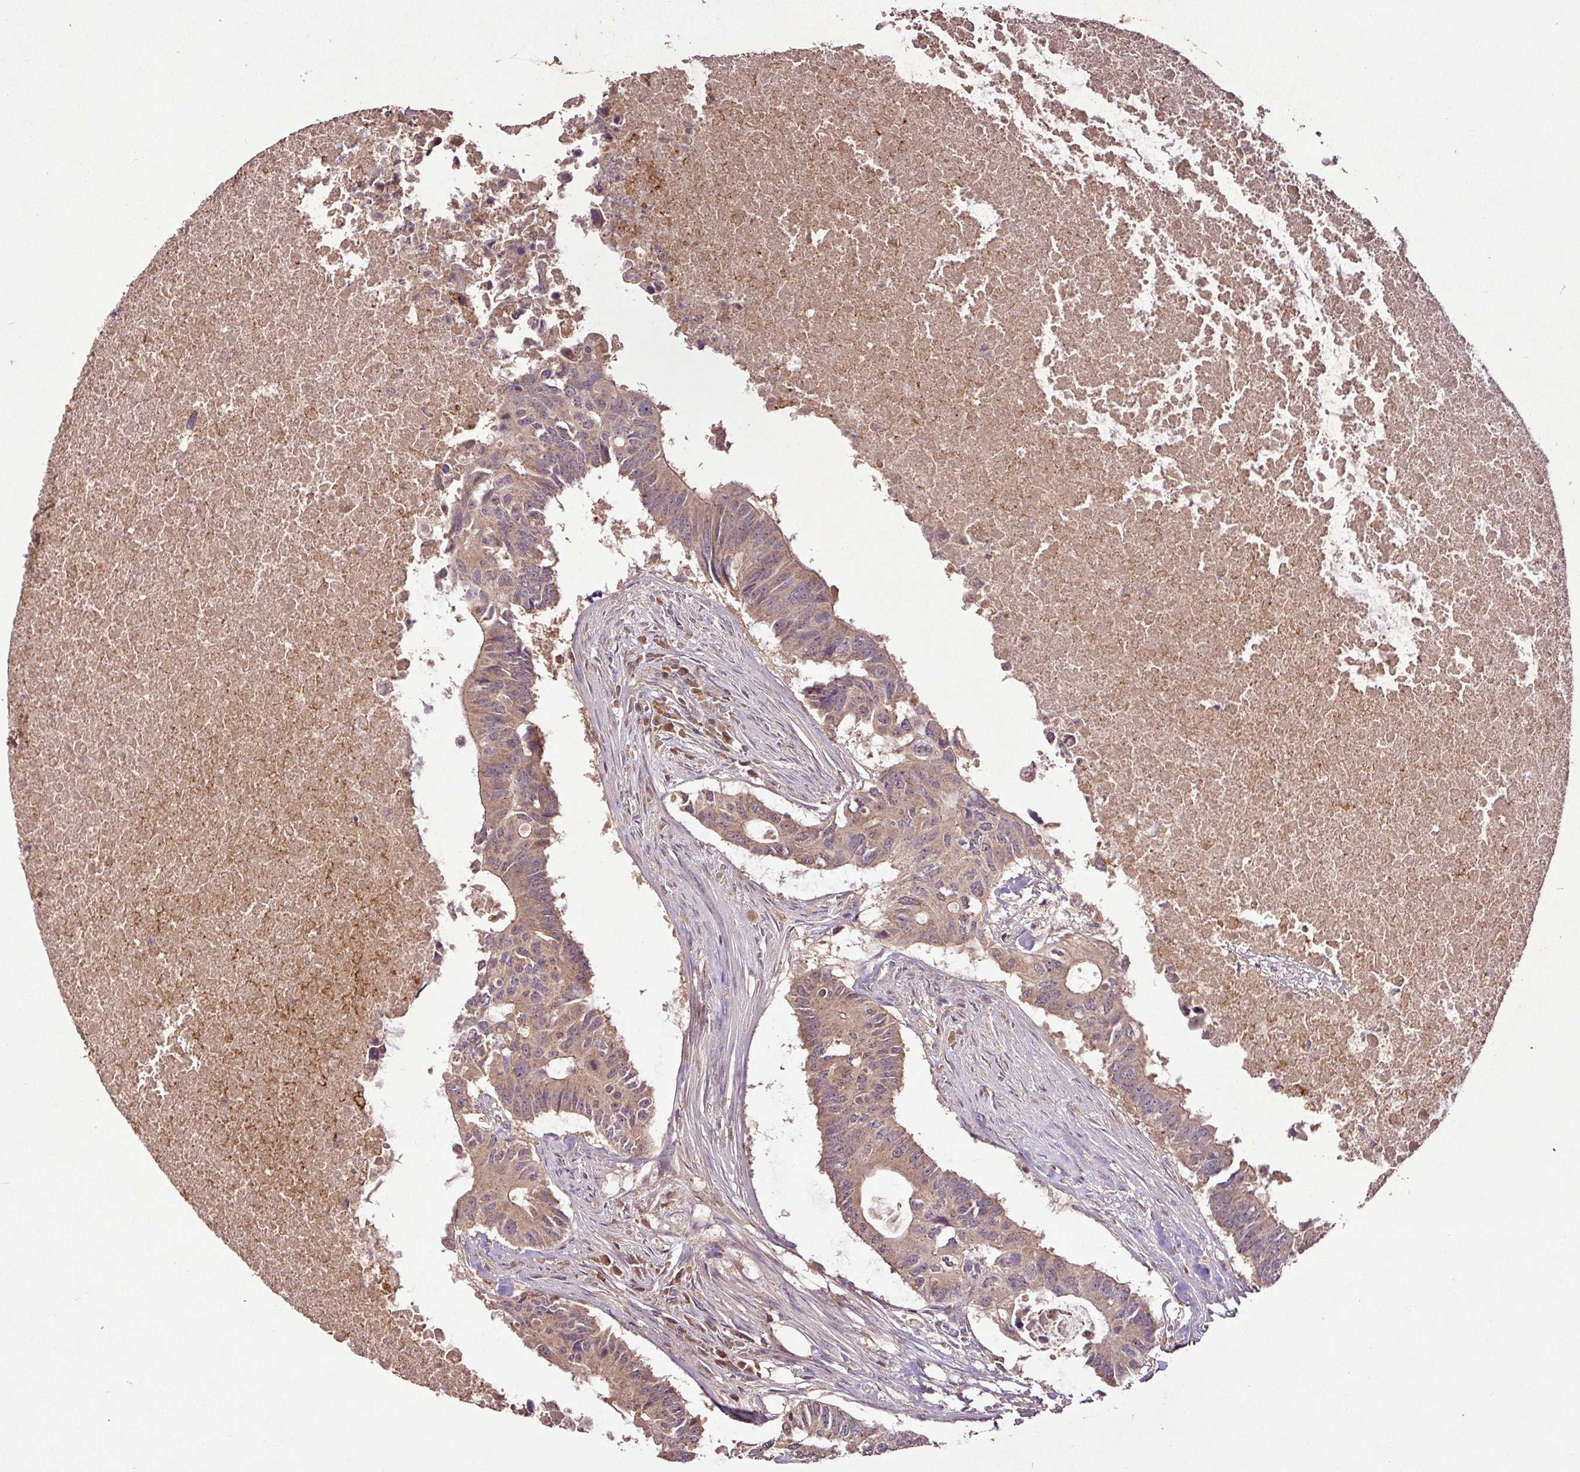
{"staining": {"intensity": "weak", "quantity": ">75%", "location": "cytoplasmic/membranous,nuclear"}, "tissue": "colorectal cancer", "cell_type": "Tumor cells", "image_type": "cancer", "snomed": [{"axis": "morphology", "description": "Adenocarcinoma, NOS"}, {"axis": "topography", "description": "Colon"}], "caption": "A brown stain labels weak cytoplasmic/membranous and nuclear staining of a protein in human adenocarcinoma (colorectal) tumor cells.", "gene": "FAIM", "patient": {"sex": "male", "age": 71}}